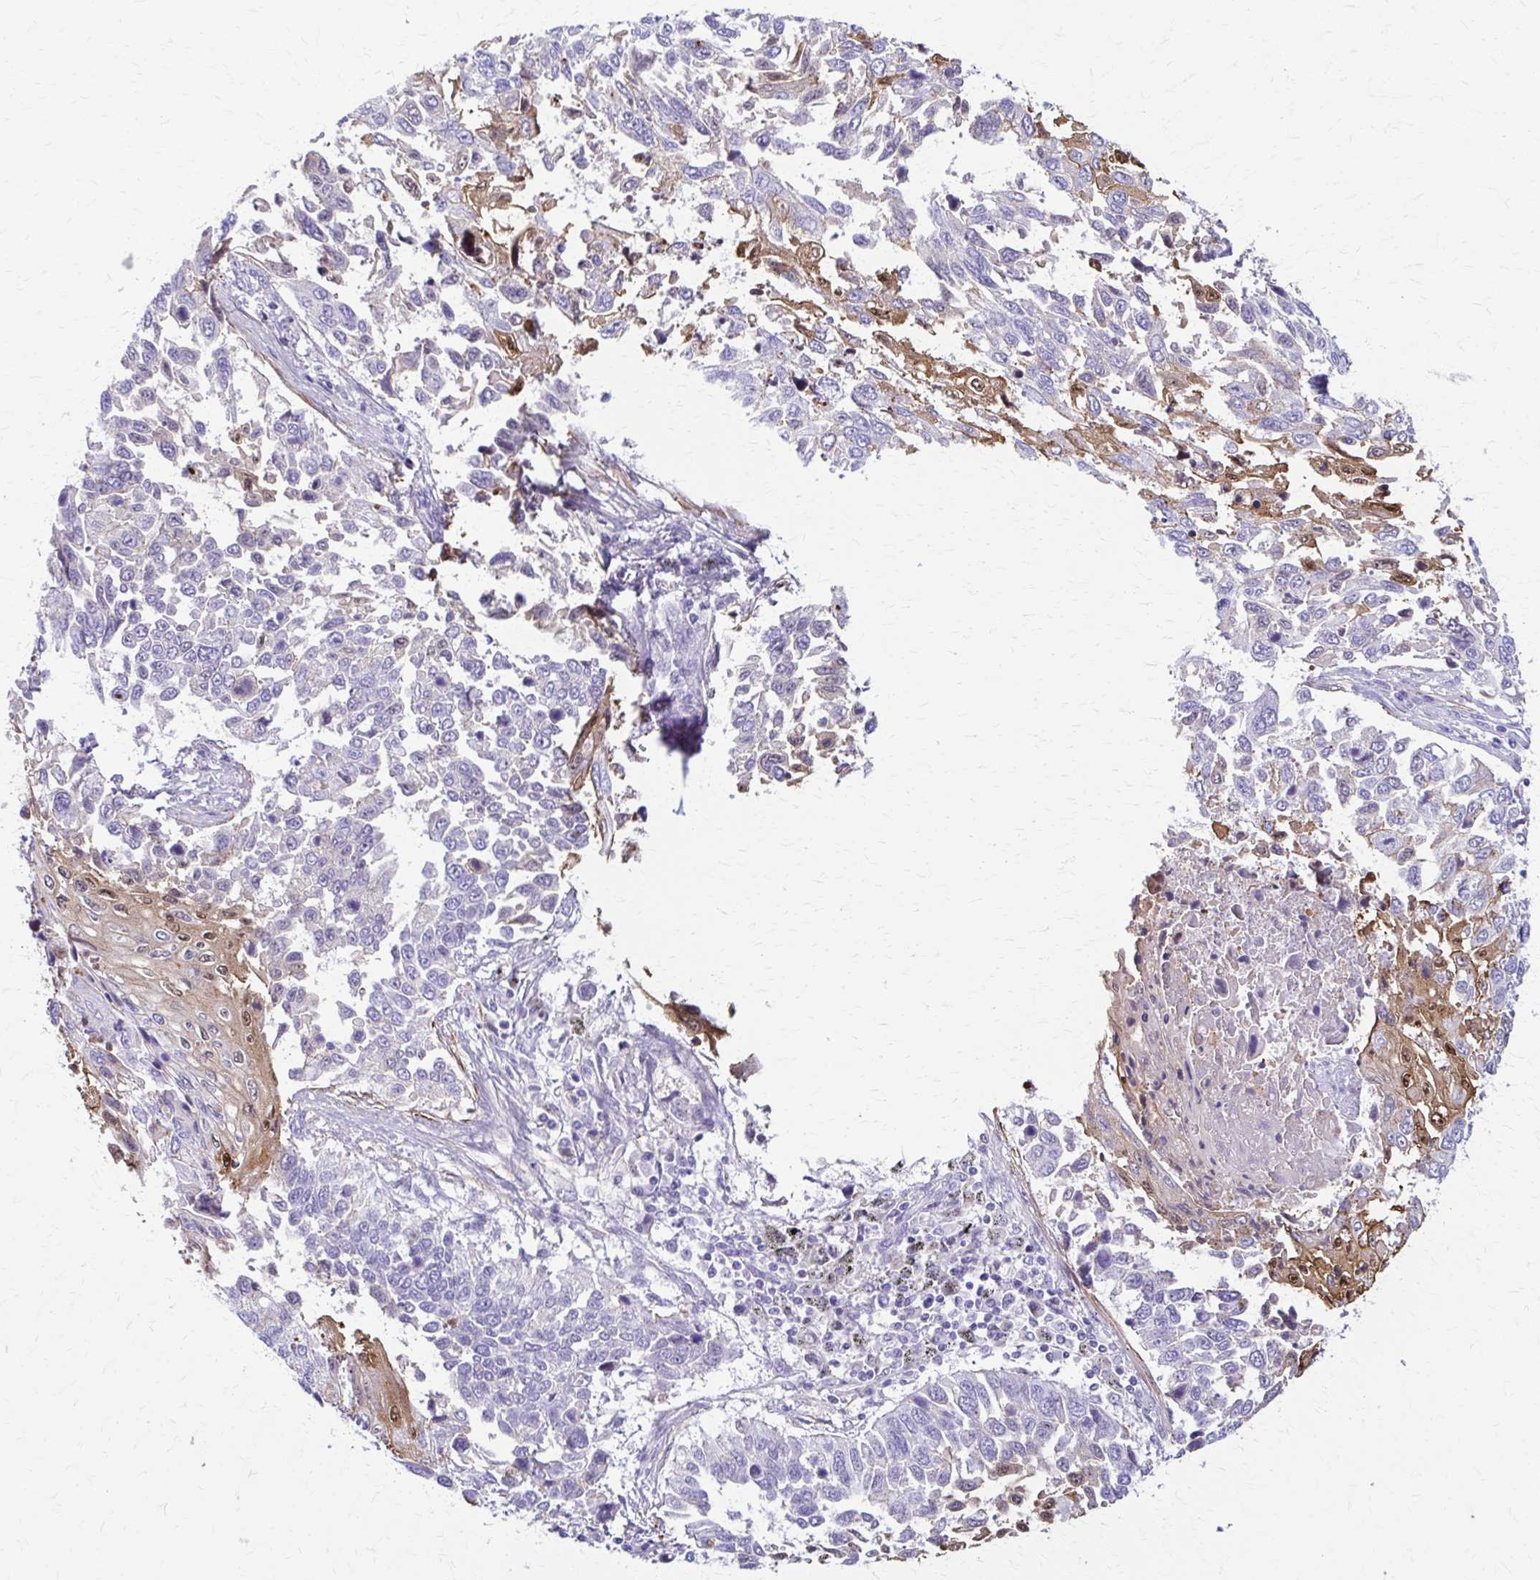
{"staining": {"intensity": "negative", "quantity": "none", "location": "none"}, "tissue": "lung cancer", "cell_type": "Tumor cells", "image_type": "cancer", "snomed": [{"axis": "morphology", "description": "Squamous cell carcinoma, NOS"}, {"axis": "topography", "description": "Lung"}], "caption": "Micrograph shows no significant protein expression in tumor cells of squamous cell carcinoma (lung). The staining was performed using DAB to visualize the protein expression in brown, while the nuclei were stained in blue with hematoxylin (Magnification: 20x).", "gene": "DSP", "patient": {"sex": "male", "age": 62}}